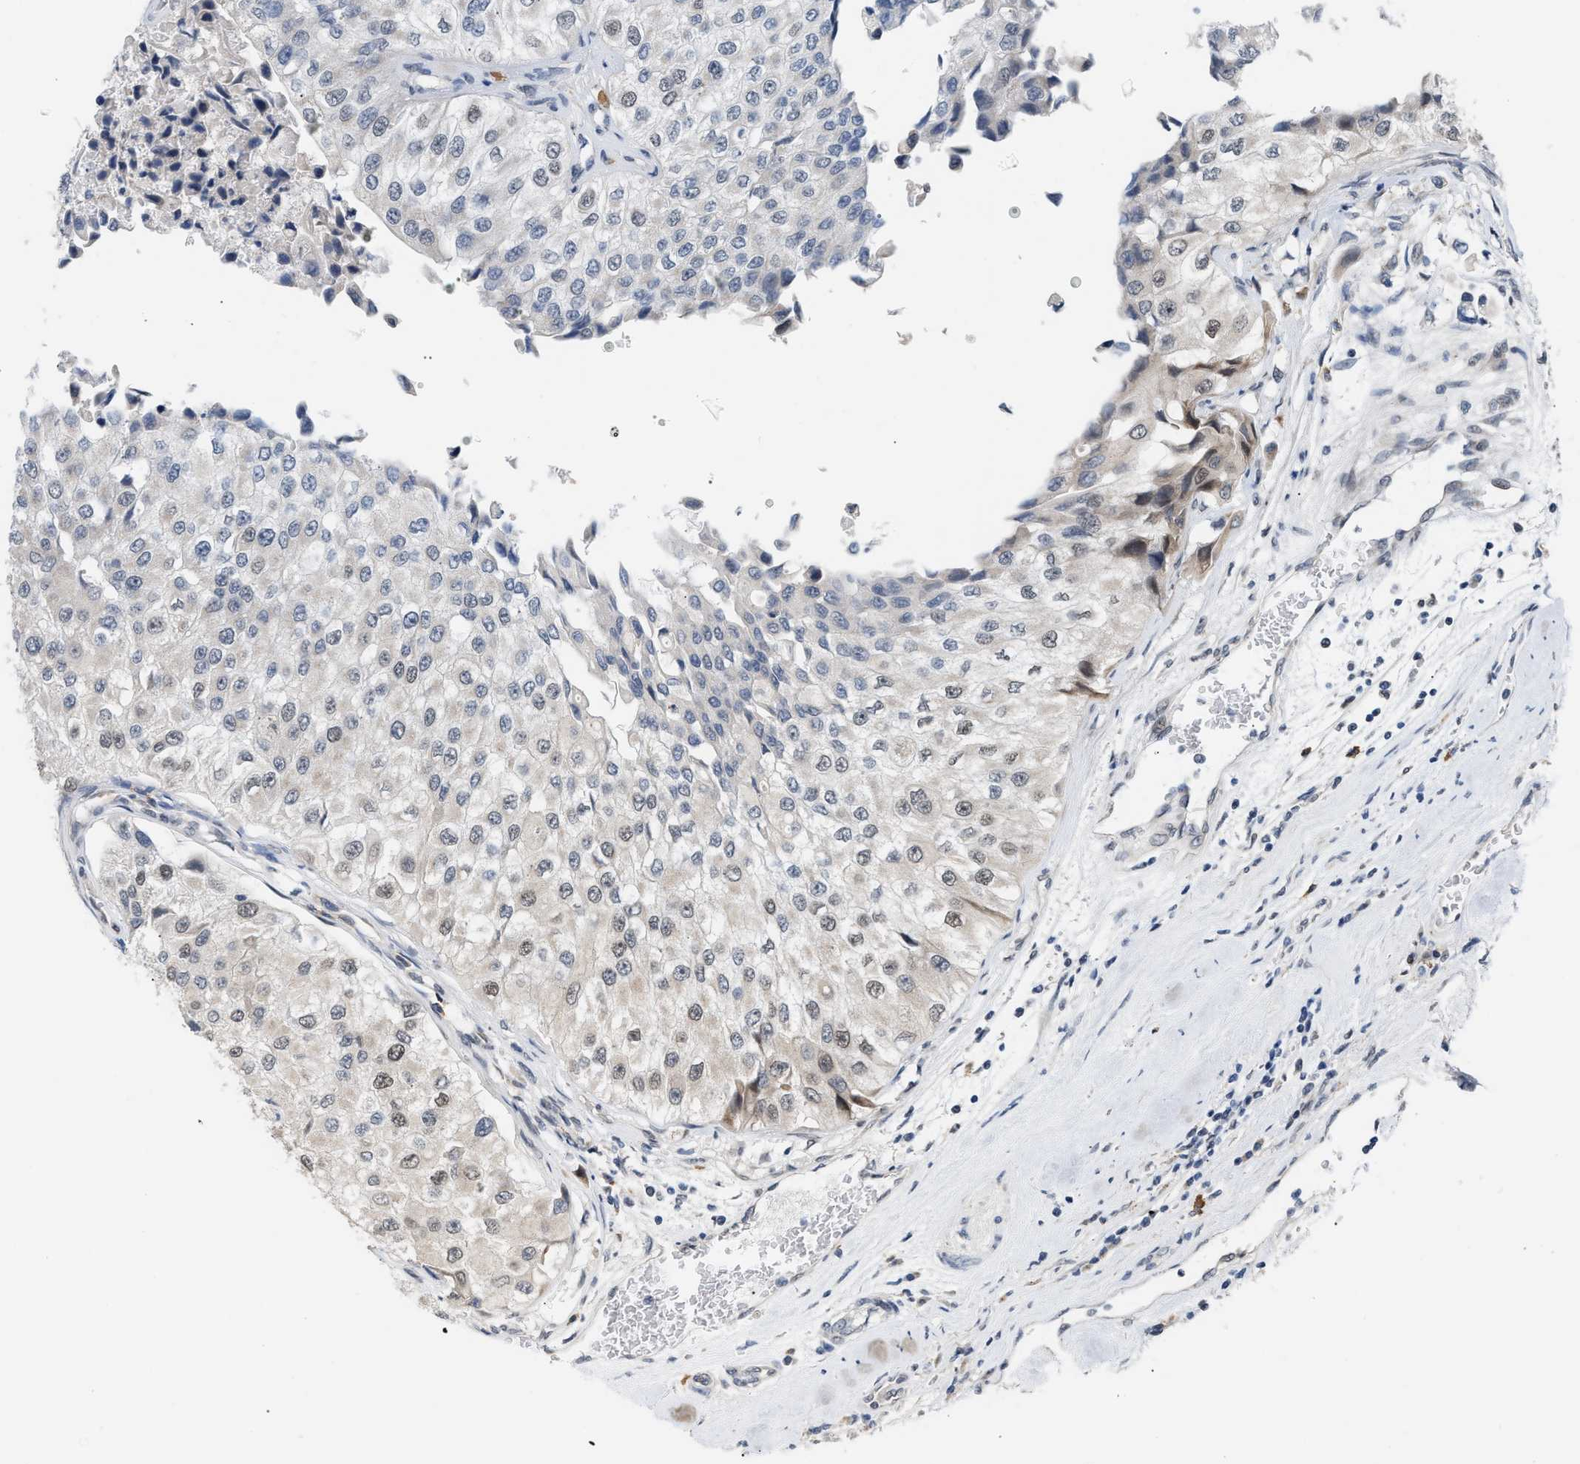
{"staining": {"intensity": "weak", "quantity": "<25%", "location": "nuclear"}, "tissue": "urothelial cancer", "cell_type": "Tumor cells", "image_type": "cancer", "snomed": [{"axis": "morphology", "description": "Urothelial carcinoma, High grade"}, {"axis": "topography", "description": "Kidney"}, {"axis": "topography", "description": "Urinary bladder"}], "caption": "The micrograph shows no significant positivity in tumor cells of urothelial cancer.", "gene": "TXNRD3", "patient": {"sex": "male", "age": 77}}